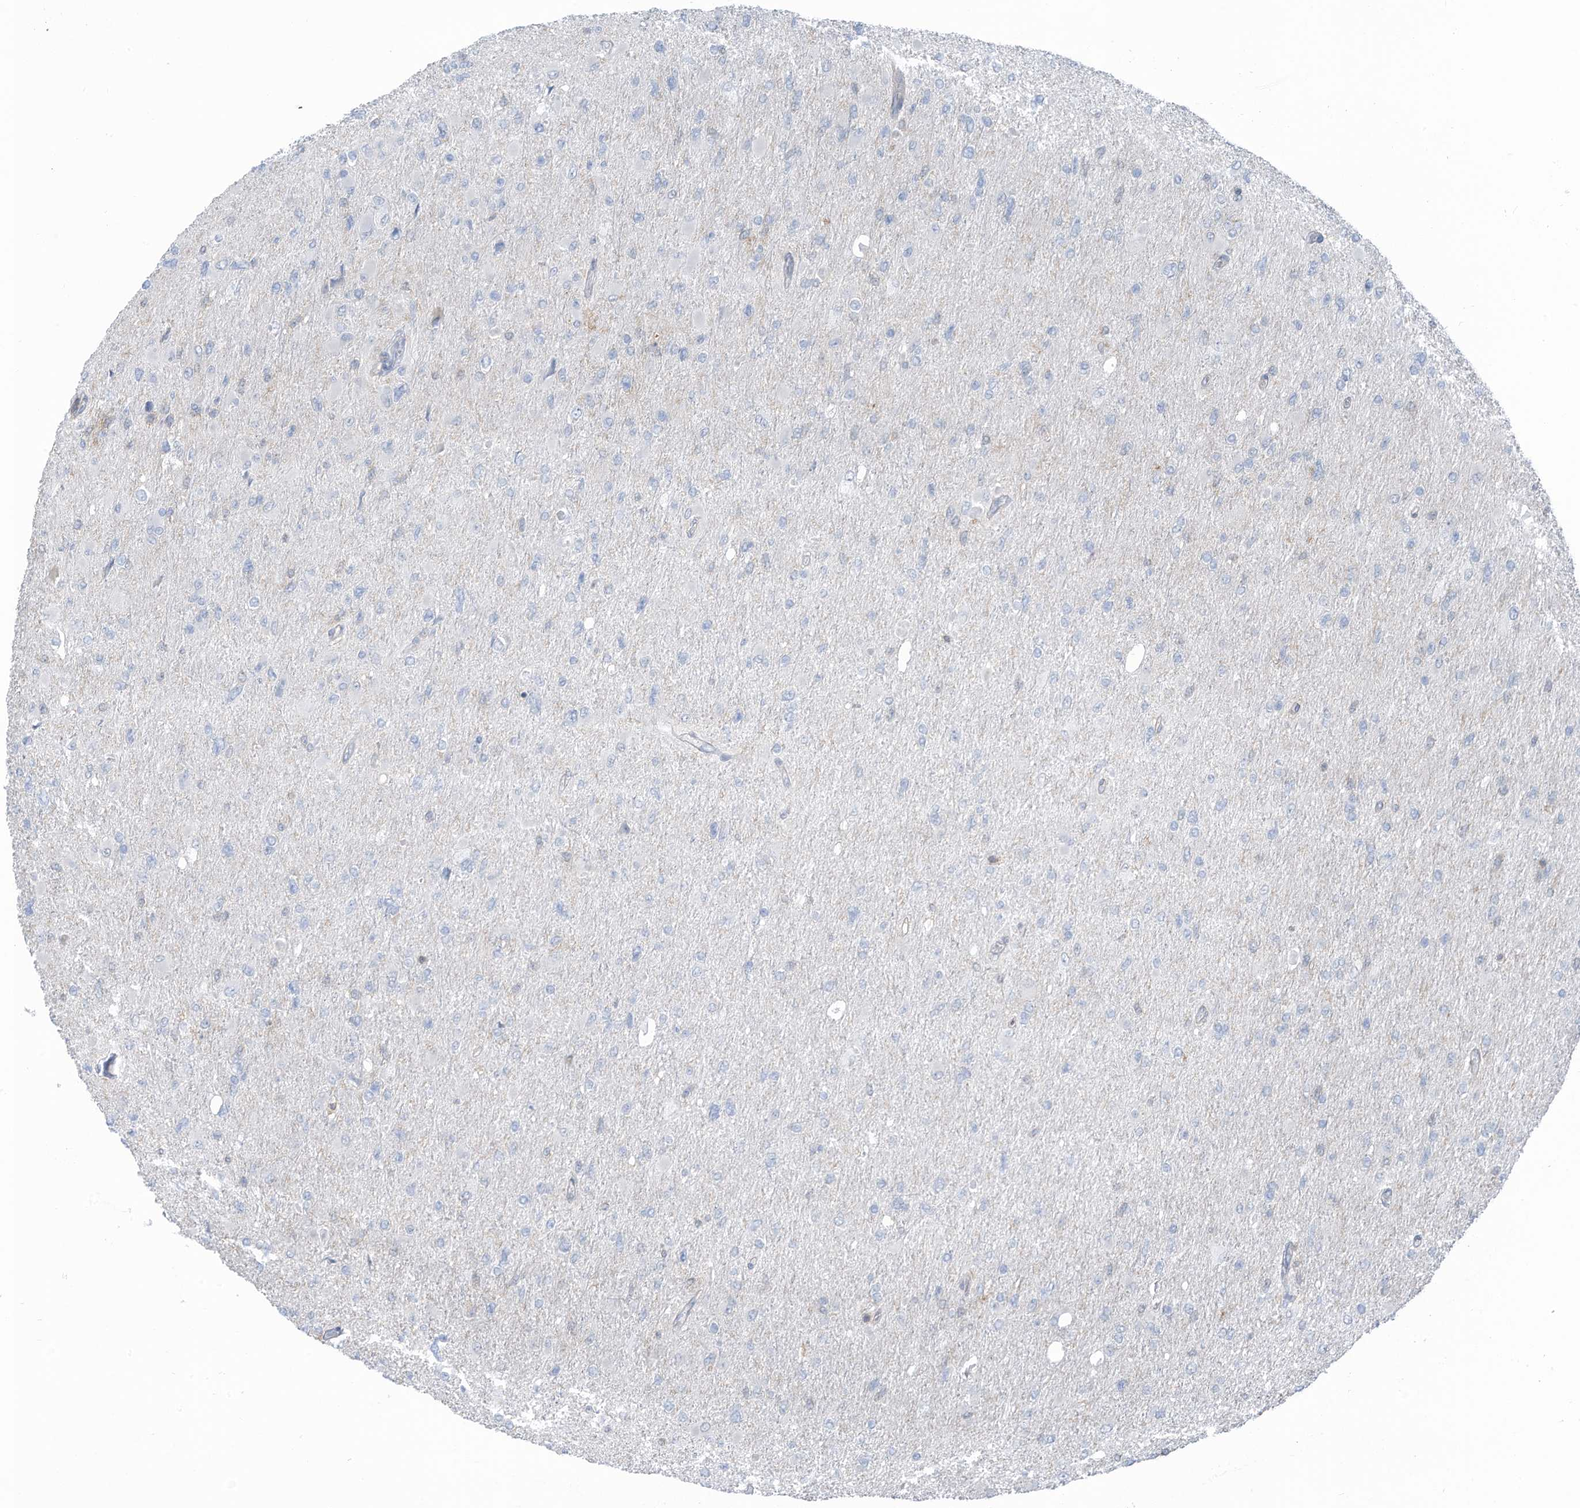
{"staining": {"intensity": "negative", "quantity": "none", "location": "none"}, "tissue": "glioma", "cell_type": "Tumor cells", "image_type": "cancer", "snomed": [{"axis": "morphology", "description": "Glioma, malignant, High grade"}, {"axis": "topography", "description": "Cerebral cortex"}], "caption": "This is an immunohistochemistry (IHC) micrograph of glioma. There is no expression in tumor cells.", "gene": "ZNF846", "patient": {"sex": "female", "age": 36}}